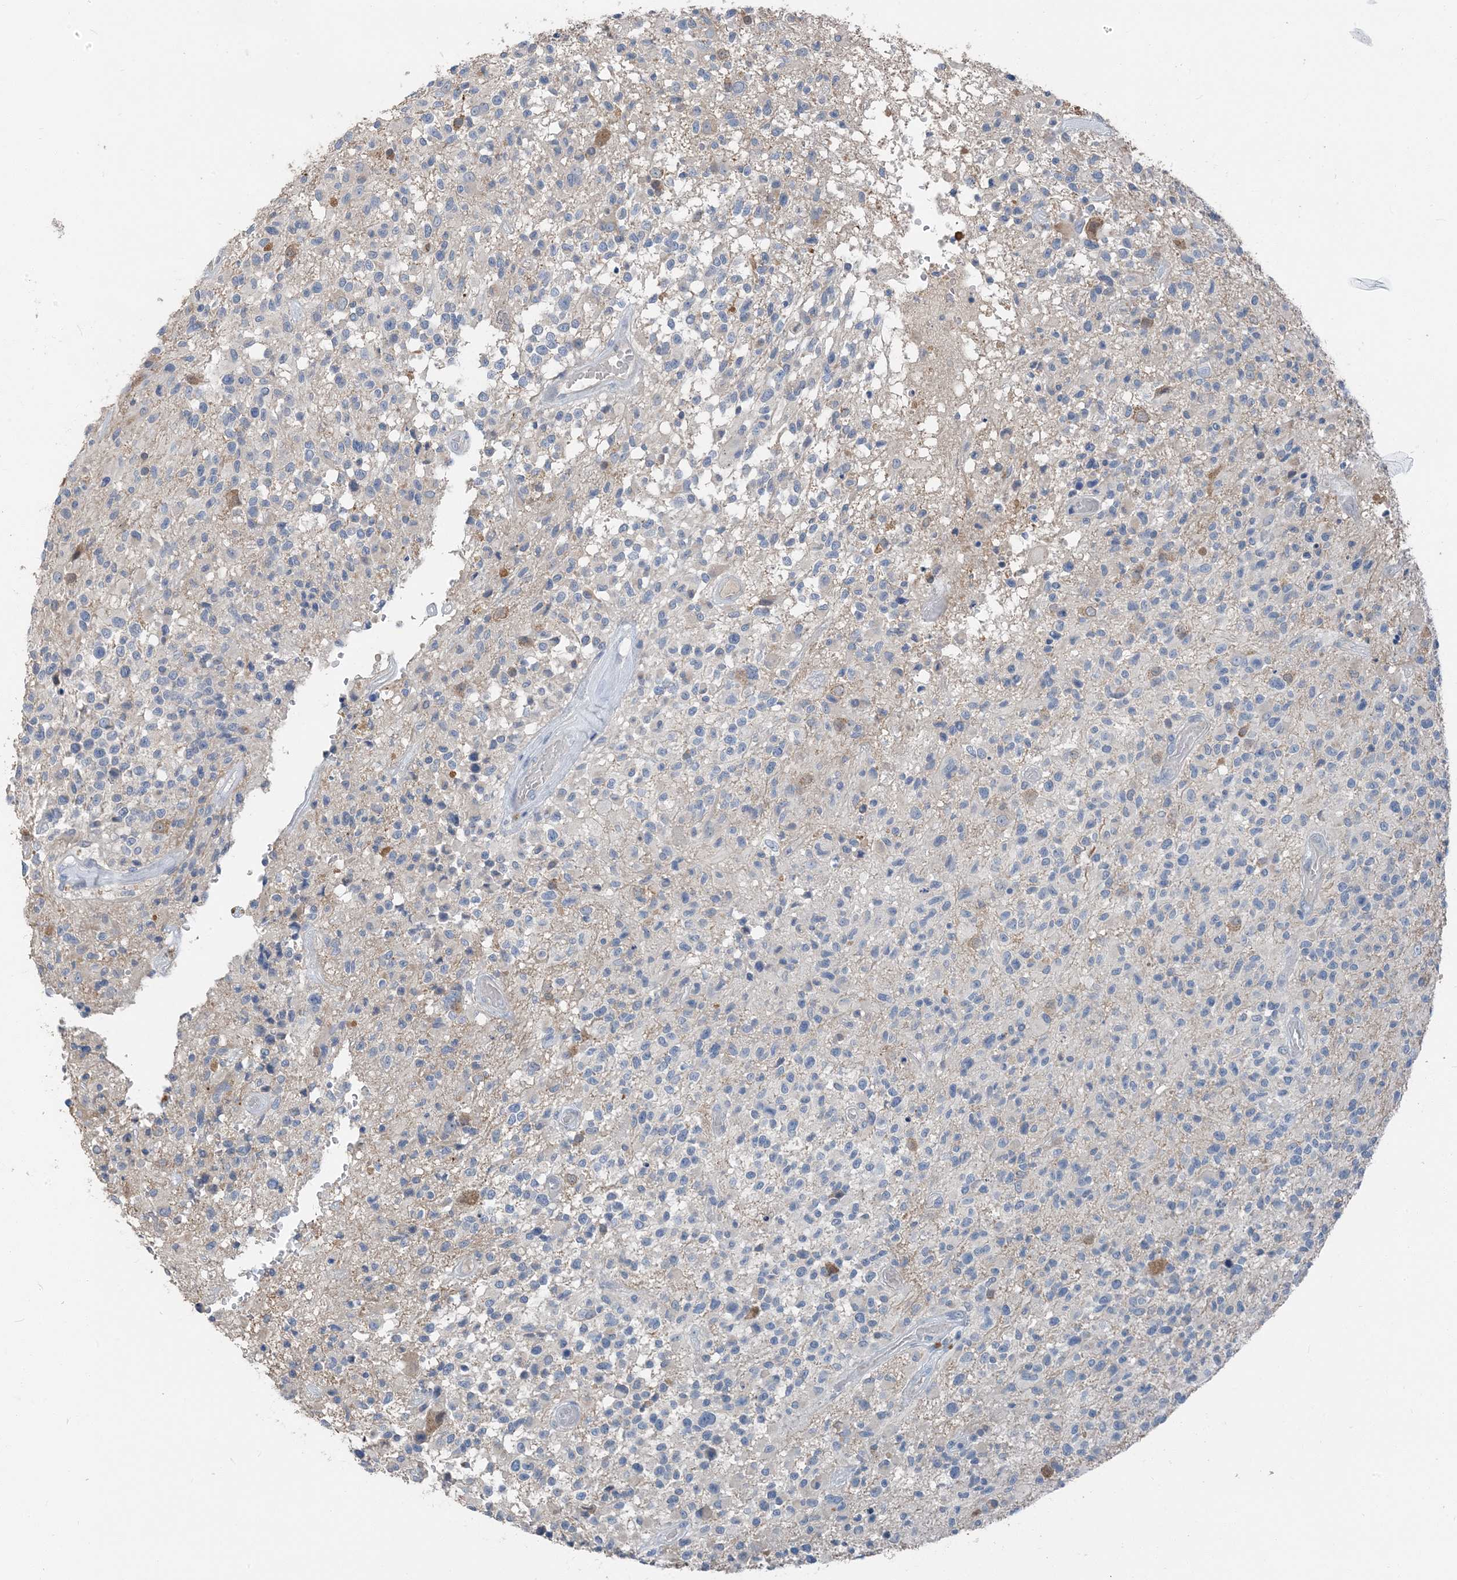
{"staining": {"intensity": "weak", "quantity": "<25%", "location": "cytoplasmic/membranous"}, "tissue": "glioma", "cell_type": "Tumor cells", "image_type": "cancer", "snomed": [{"axis": "morphology", "description": "Glioma, malignant, High grade"}, {"axis": "morphology", "description": "Glioblastoma, NOS"}, {"axis": "topography", "description": "Brain"}], "caption": "IHC photomicrograph of neoplastic tissue: glioma stained with DAB displays no significant protein expression in tumor cells.", "gene": "NCOA7", "patient": {"sex": "male", "age": 60}}